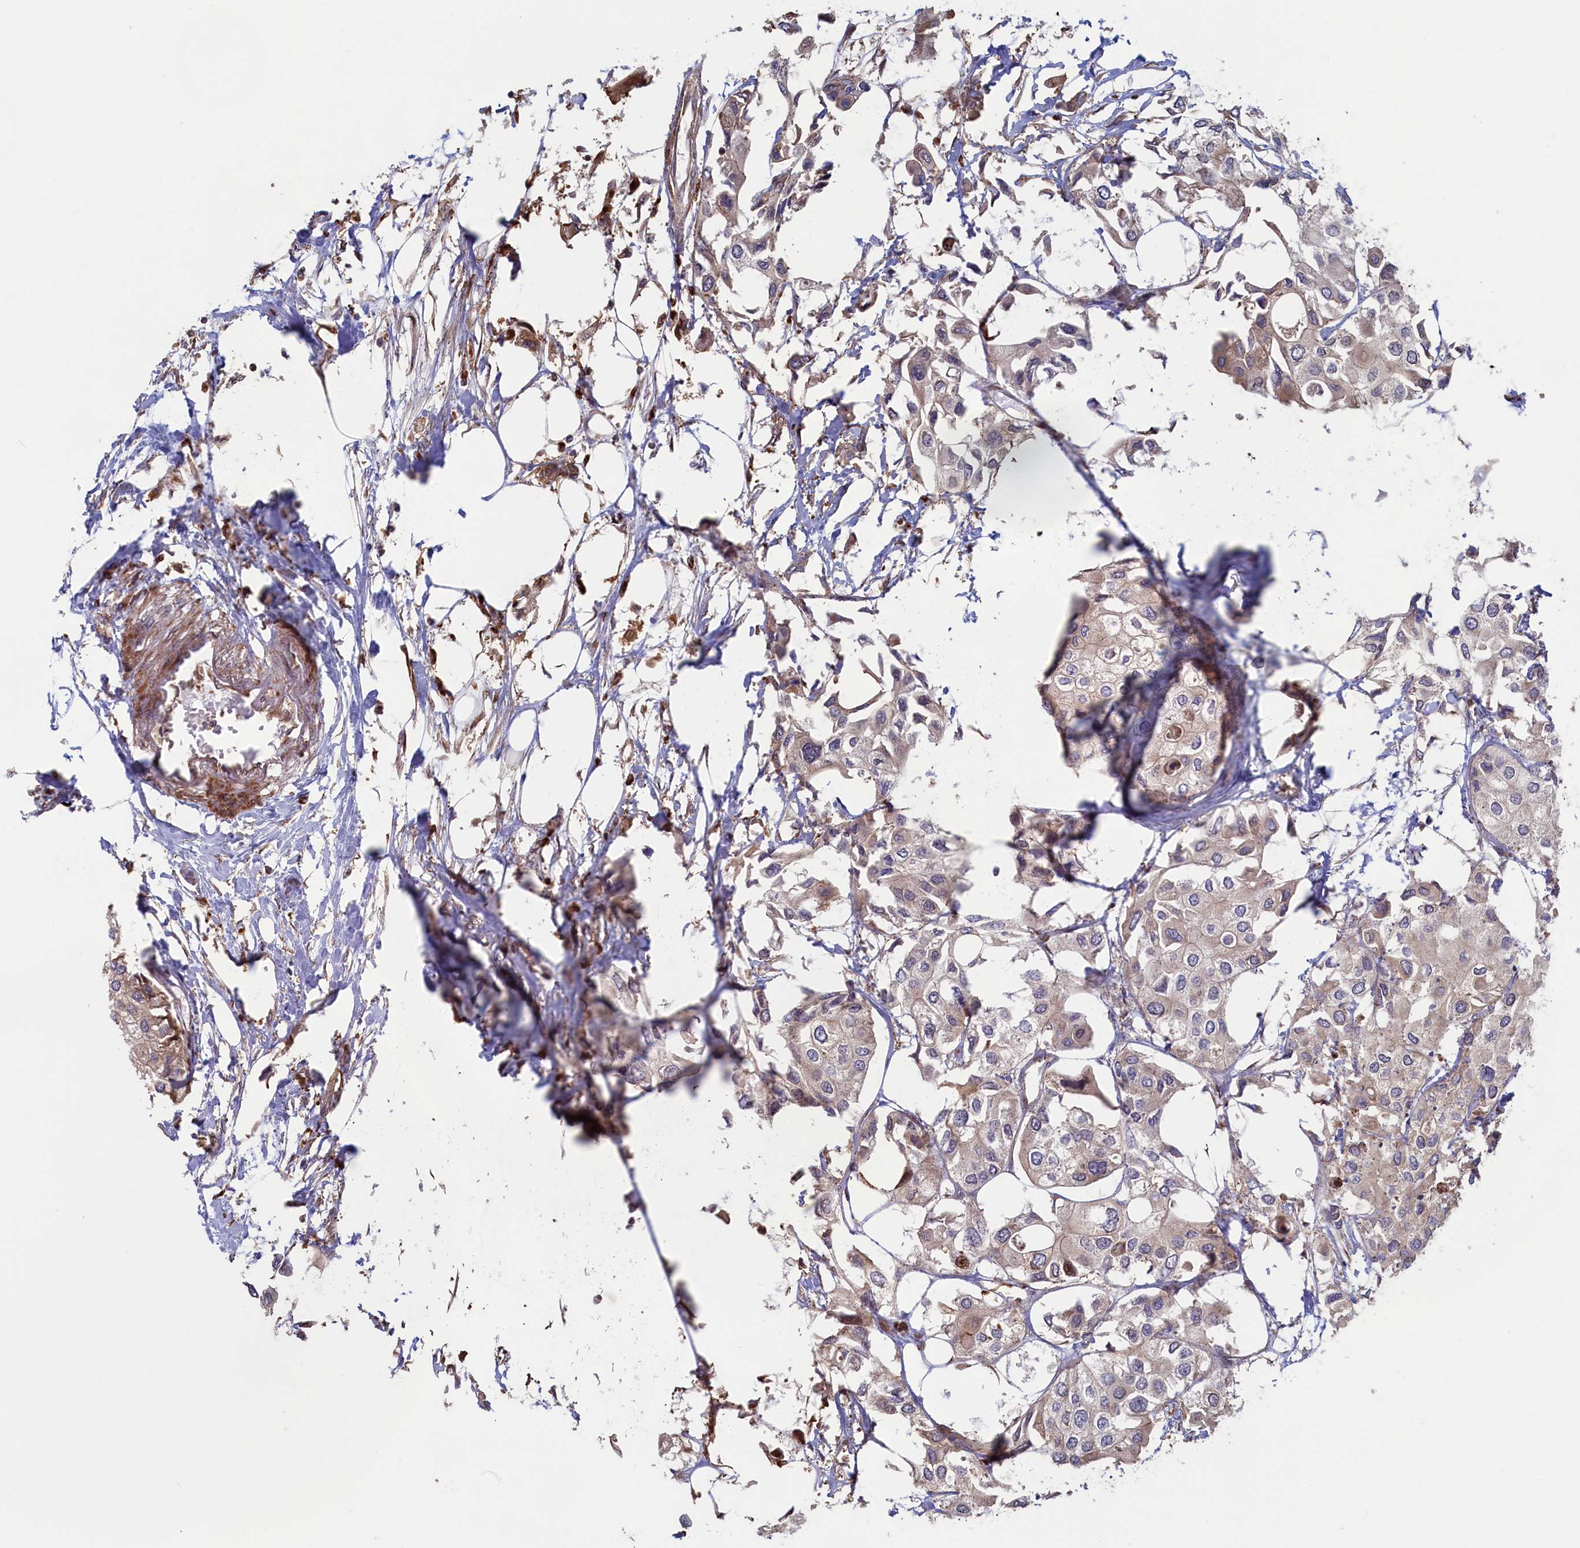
{"staining": {"intensity": "weak", "quantity": "<25%", "location": "cytoplasmic/membranous"}, "tissue": "urothelial cancer", "cell_type": "Tumor cells", "image_type": "cancer", "snomed": [{"axis": "morphology", "description": "Urothelial carcinoma, High grade"}, {"axis": "topography", "description": "Urinary bladder"}], "caption": "Urothelial cancer was stained to show a protein in brown. There is no significant staining in tumor cells. (DAB (3,3'-diaminobenzidine) IHC, high magnification).", "gene": "RILPL1", "patient": {"sex": "male", "age": 64}}